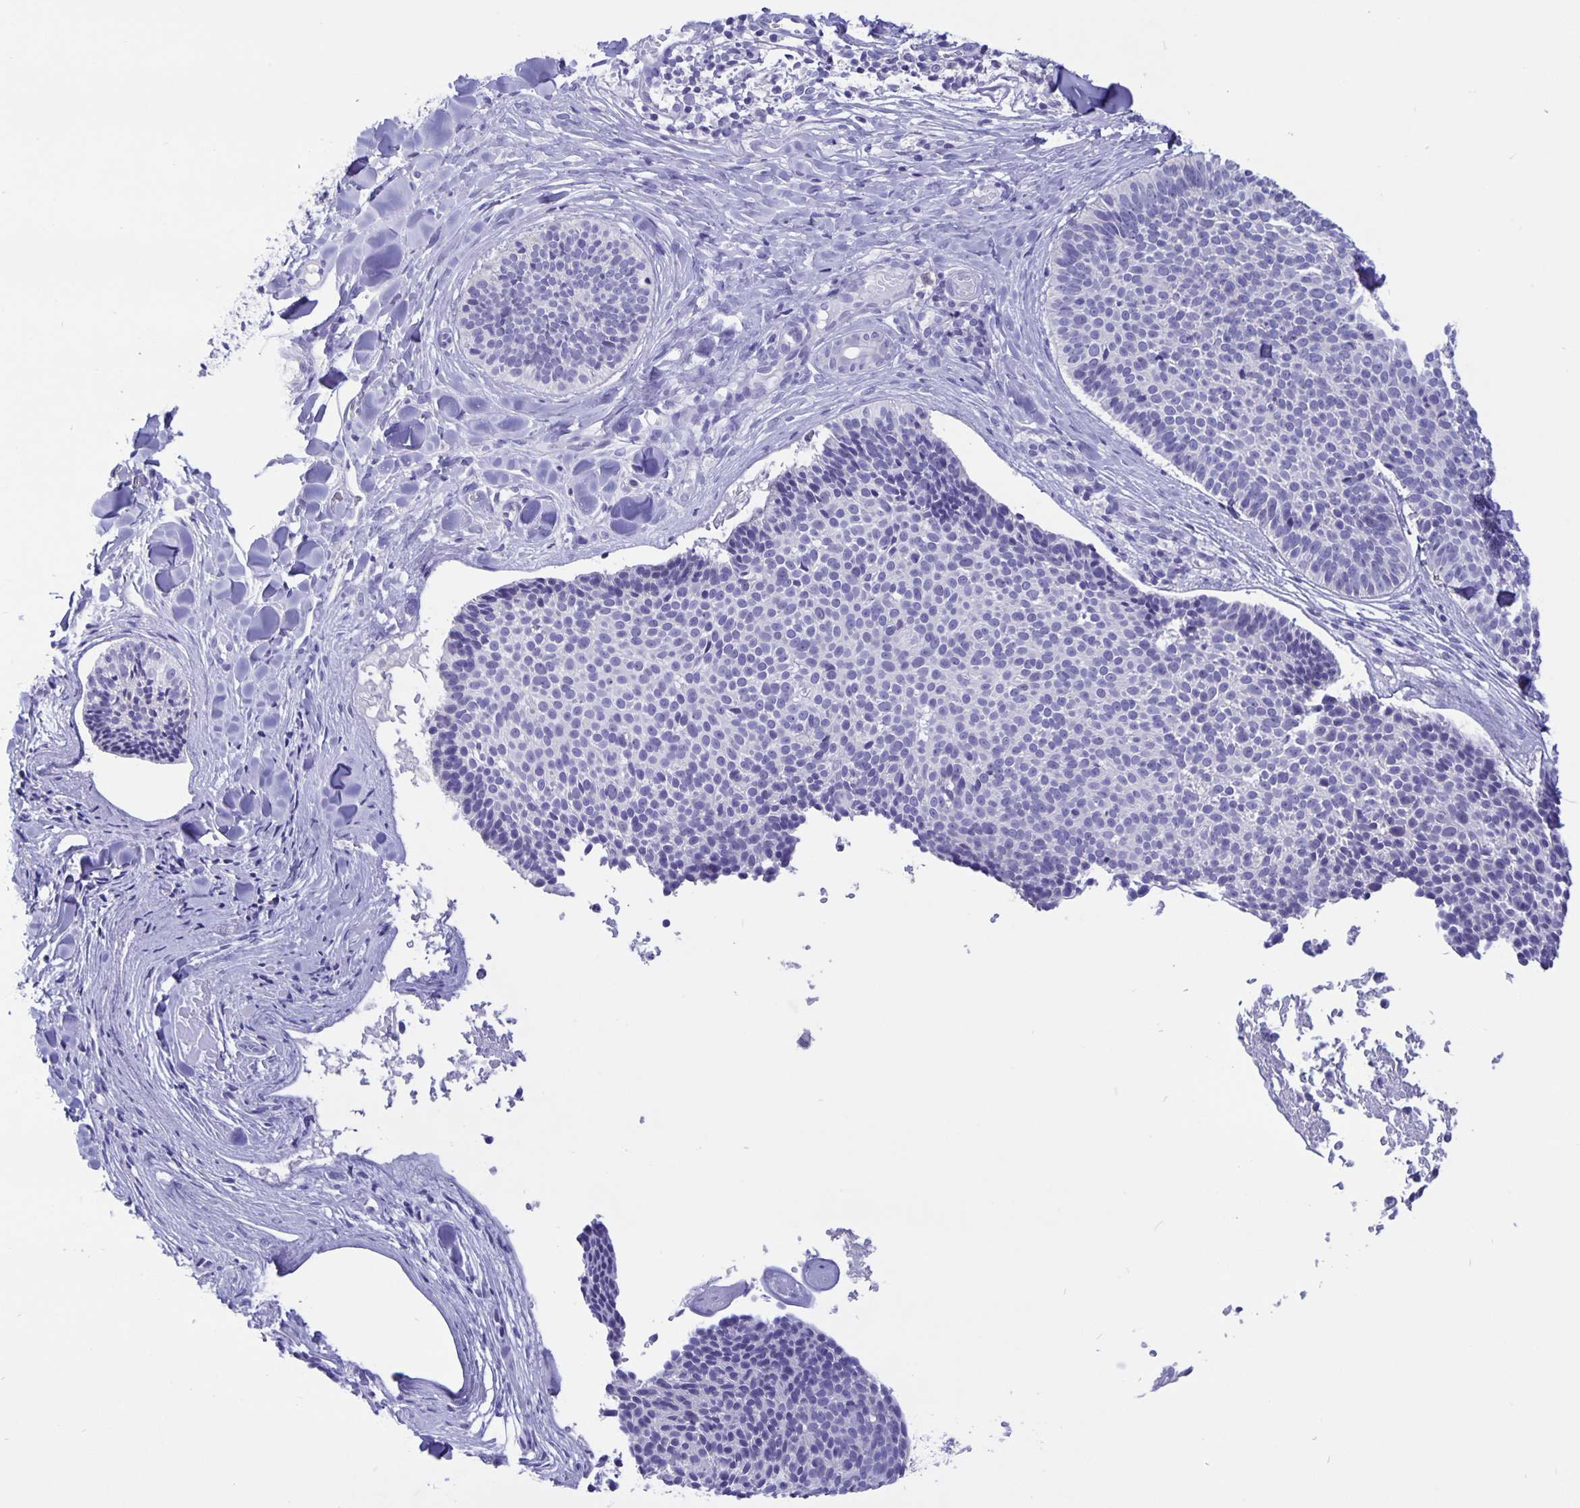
{"staining": {"intensity": "negative", "quantity": "none", "location": "none"}, "tissue": "skin cancer", "cell_type": "Tumor cells", "image_type": "cancer", "snomed": [{"axis": "morphology", "description": "Basal cell carcinoma"}, {"axis": "topography", "description": "Skin"}], "caption": "Tumor cells are negative for brown protein staining in basal cell carcinoma (skin).", "gene": "ERMN", "patient": {"sex": "male", "age": 82}}